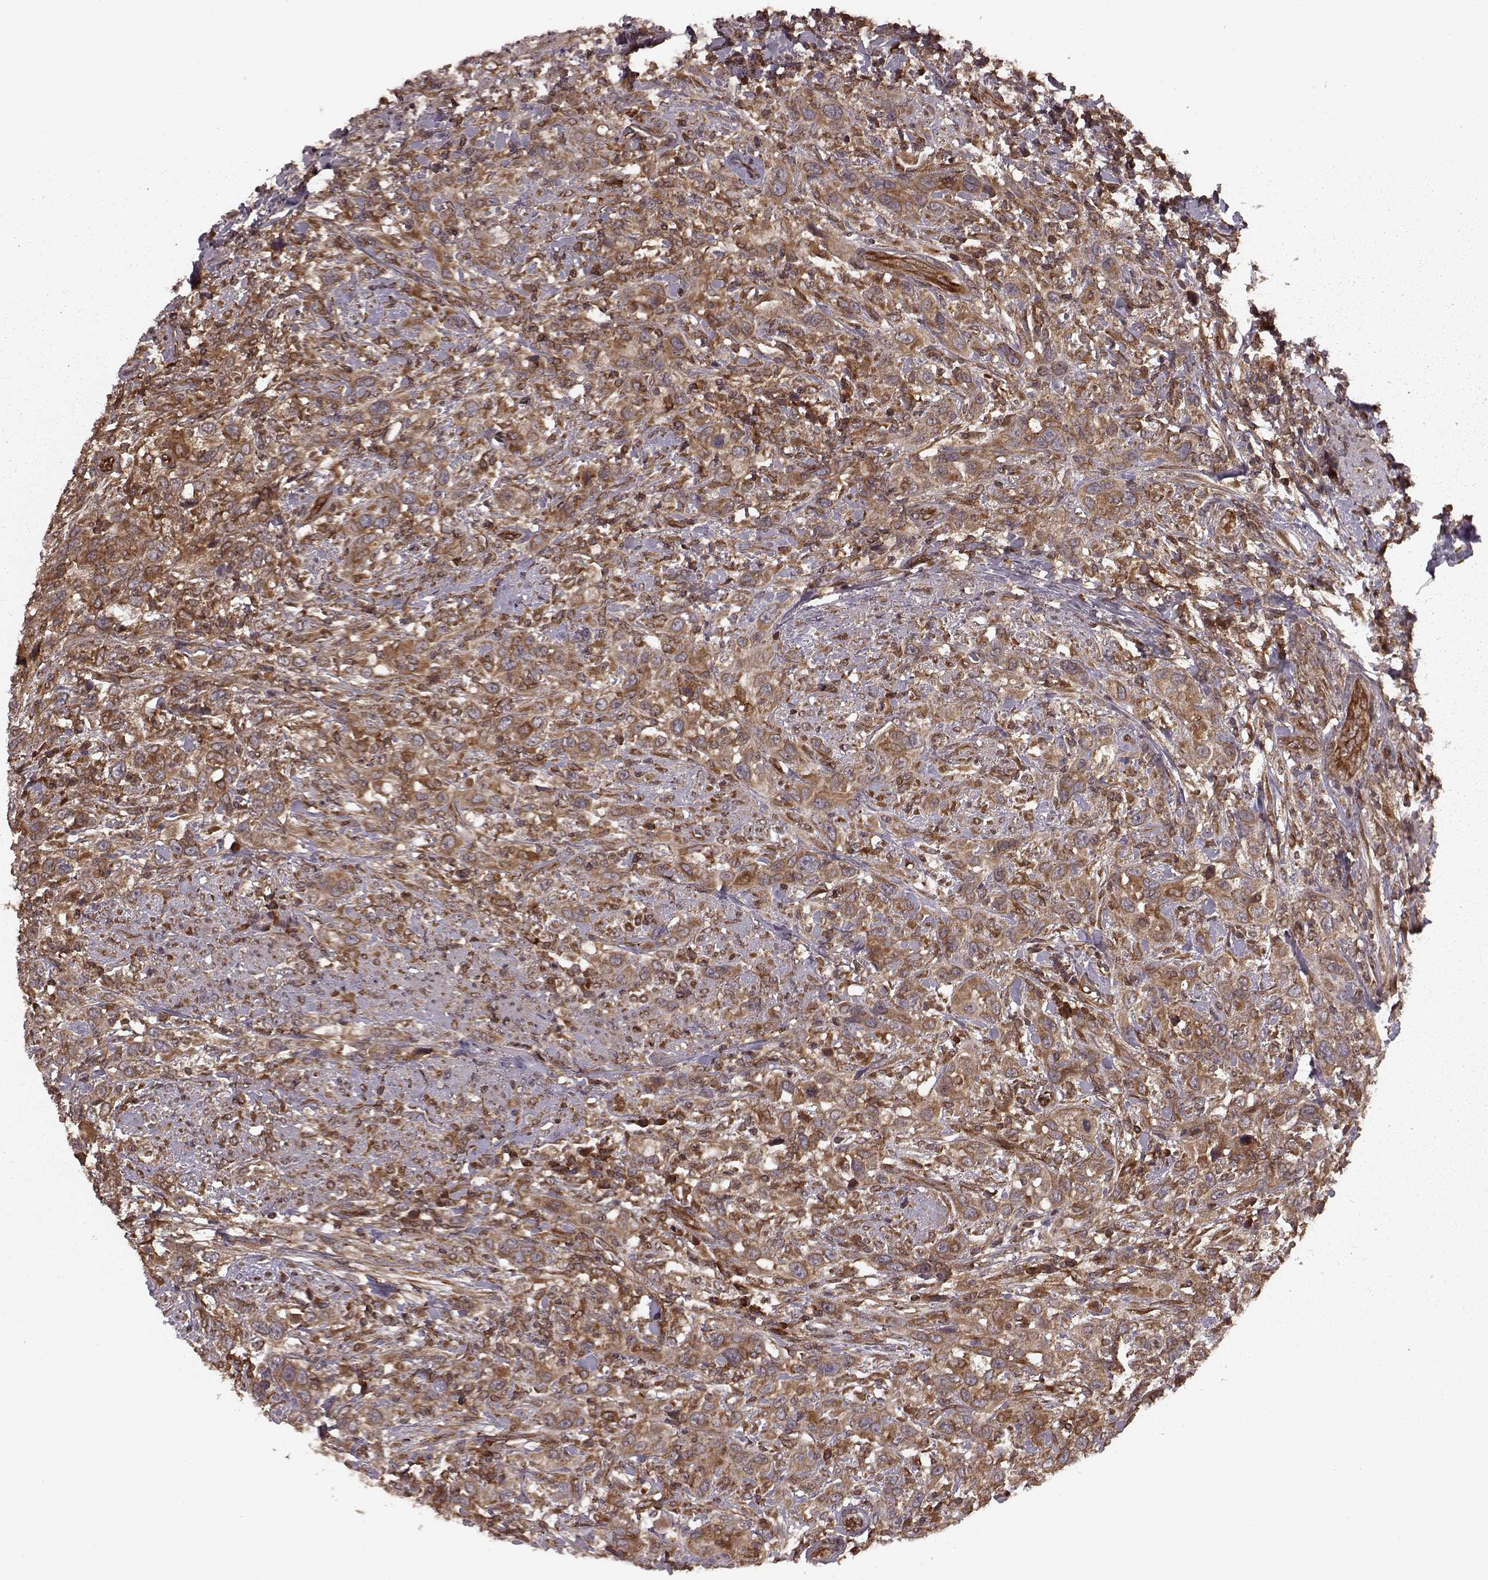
{"staining": {"intensity": "strong", "quantity": ">75%", "location": "cytoplasmic/membranous"}, "tissue": "urothelial cancer", "cell_type": "Tumor cells", "image_type": "cancer", "snomed": [{"axis": "morphology", "description": "Urothelial carcinoma, NOS"}, {"axis": "morphology", "description": "Urothelial carcinoma, High grade"}, {"axis": "topography", "description": "Urinary bladder"}], "caption": "Human urothelial cancer stained for a protein (brown) exhibits strong cytoplasmic/membranous positive staining in approximately >75% of tumor cells.", "gene": "AGPAT1", "patient": {"sex": "female", "age": 64}}